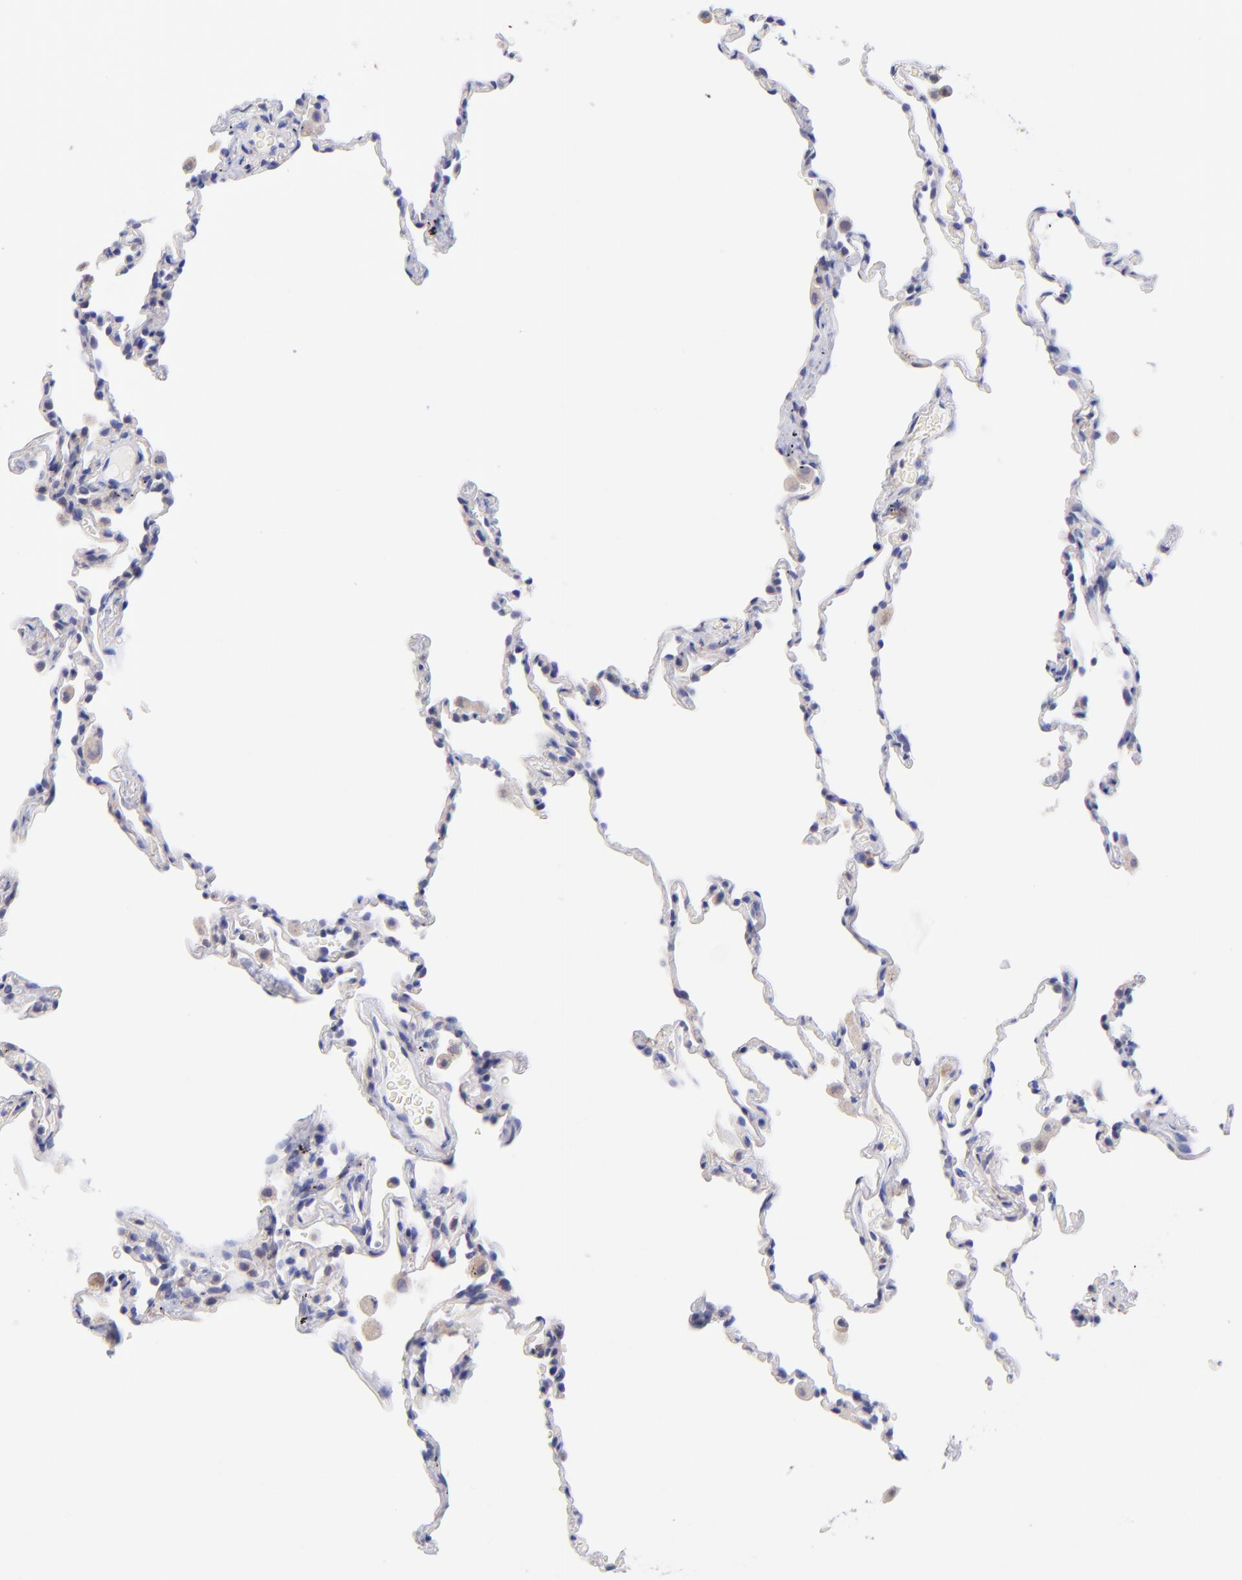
{"staining": {"intensity": "negative", "quantity": "none", "location": "none"}, "tissue": "lung", "cell_type": "Alveolar cells", "image_type": "normal", "snomed": [{"axis": "morphology", "description": "Normal tissue, NOS"}, {"axis": "morphology", "description": "Soft tissue tumor metastatic"}, {"axis": "topography", "description": "Lung"}], "caption": "An immunohistochemistry (IHC) image of unremarkable lung is shown. There is no staining in alveolar cells of lung. (Brightfield microscopy of DAB immunohistochemistry (IHC) at high magnification).", "gene": "NDUFB7", "patient": {"sex": "male", "age": 59}}